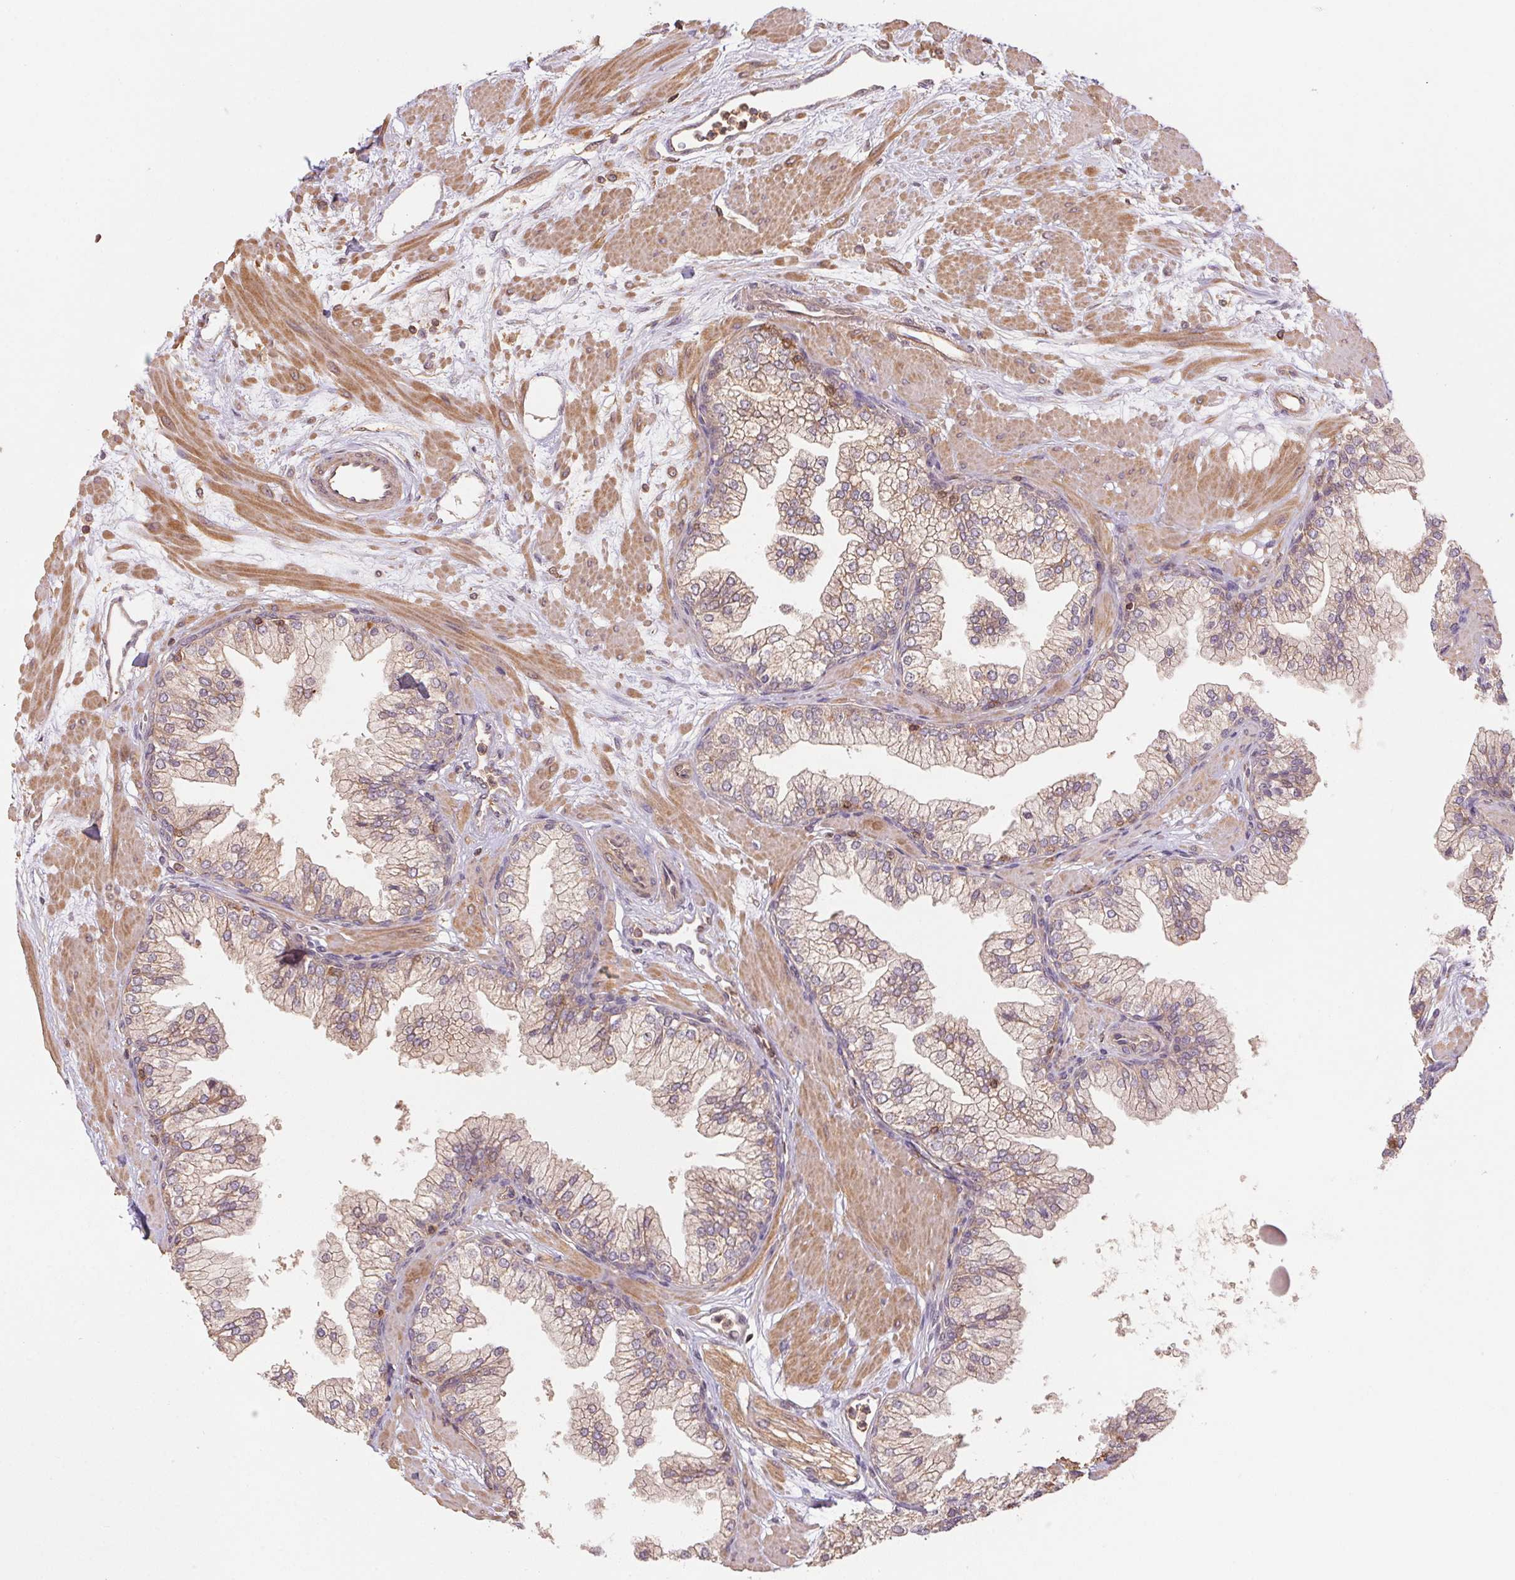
{"staining": {"intensity": "weak", "quantity": ">75%", "location": "cytoplasmic/membranous"}, "tissue": "prostate", "cell_type": "Glandular cells", "image_type": "normal", "snomed": [{"axis": "morphology", "description": "Normal tissue, NOS"}, {"axis": "topography", "description": "Prostate"}, {"axis": "topography", "description": "Peripheral nerve tissue"}], "caption": "Weak cytoplasmic/membranous protein positivity is identified in approximately >75% of glandular cells in prostate. Nuclei are stained in blue.", "gene": "TUBA1A", "patient": {"sex": "male", "age": 61}}